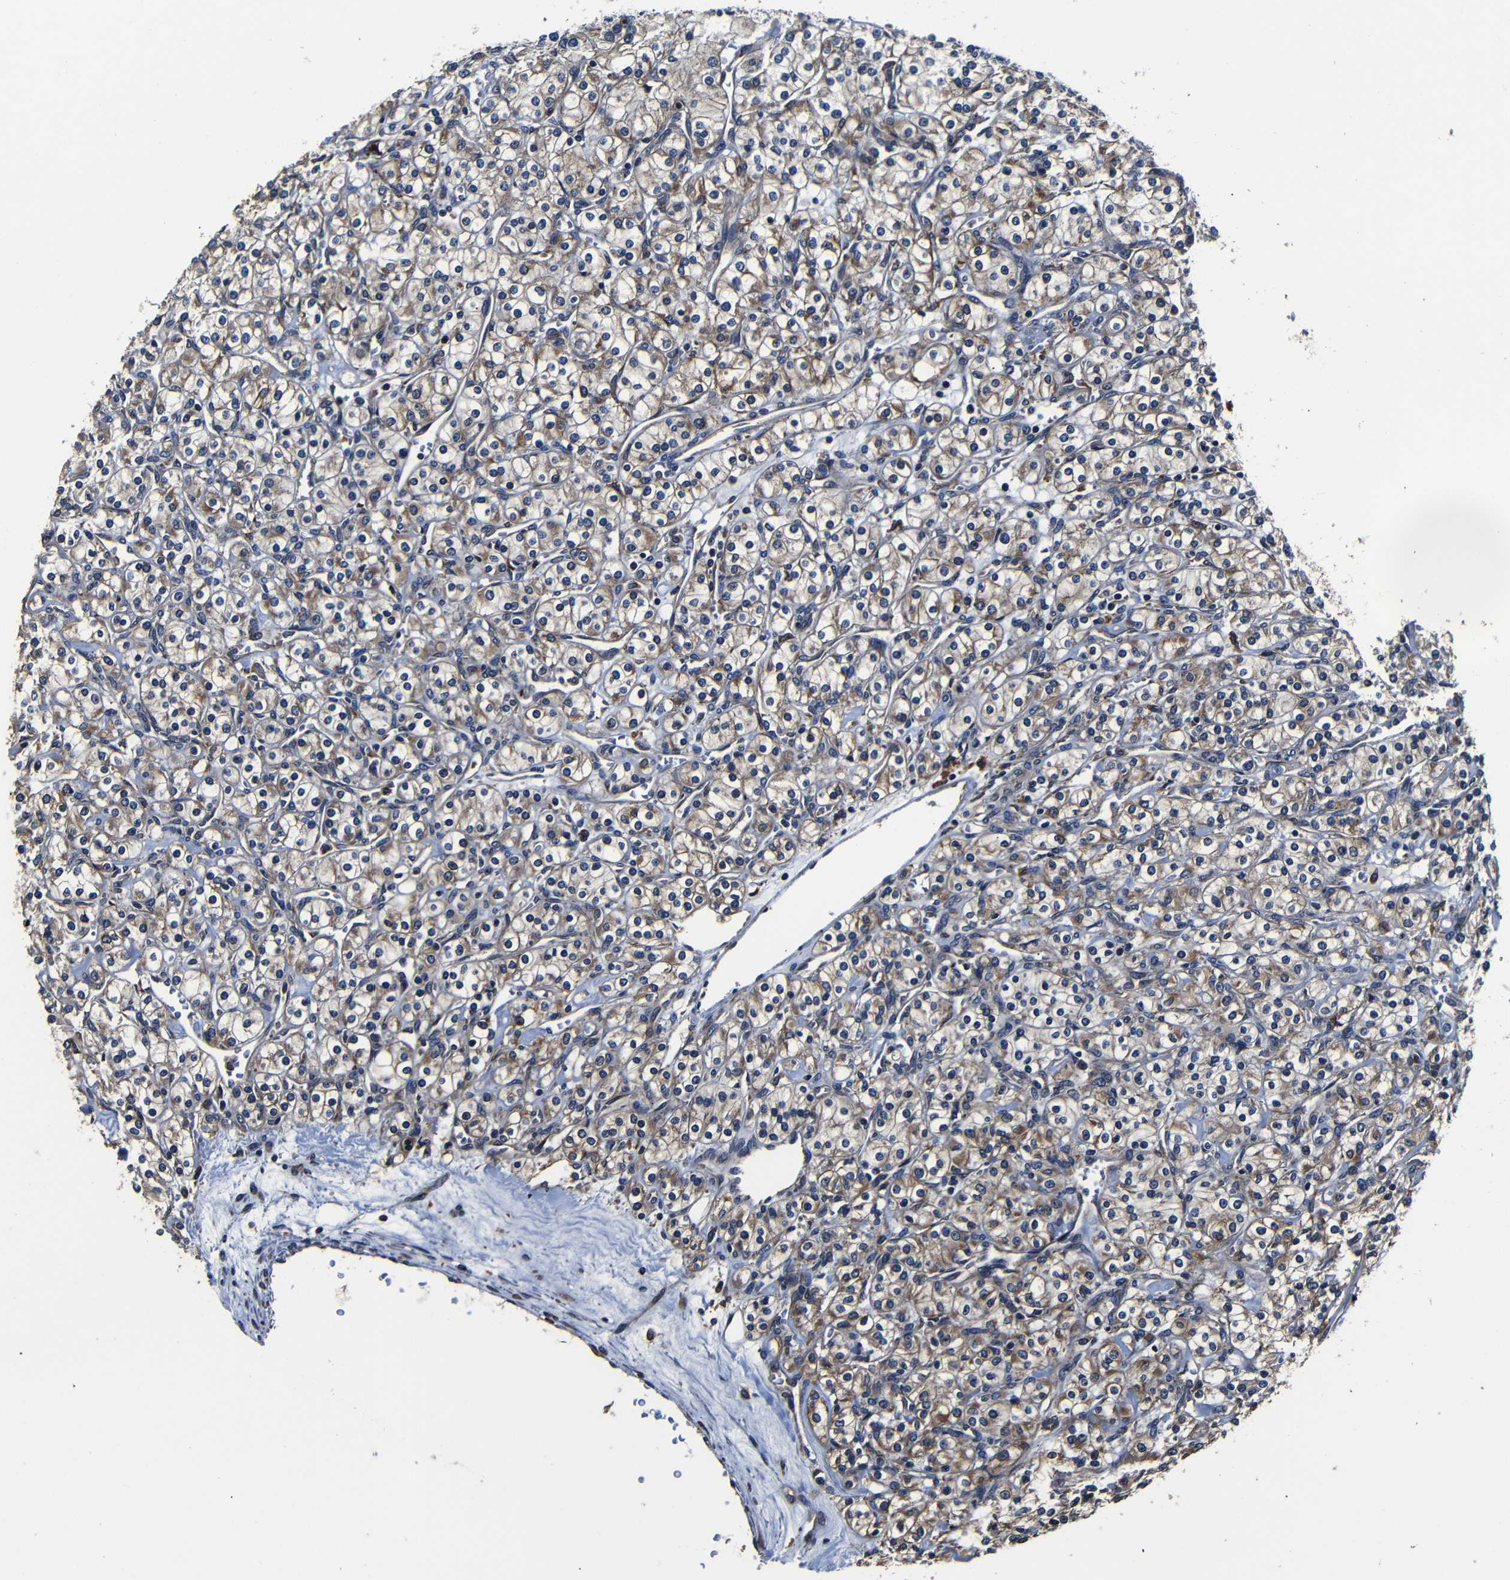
{"staining": {"intensity": "moderate", "quantity": "25%-75%", "location": "cytoplasmic/membranous"}, "tissue": "renal cancer", "cell_type": "Tumor cells", "image_type": "cancer", "snomed": [{"axis": "morphology", "description": "Adenocarcinoma, NOS"}, {"axis": "topography", "description": "Kidney"}], "caption": "A high-resolution histopathology image shows IHC staining of renal cancer (adenocarcinoma), which reveals moderate cytoplasmic/membranous staining in approximately 25%-75% of tumor cells.", "gene": "SCN9A", "patient": {"sex": "male", "age": 77}}